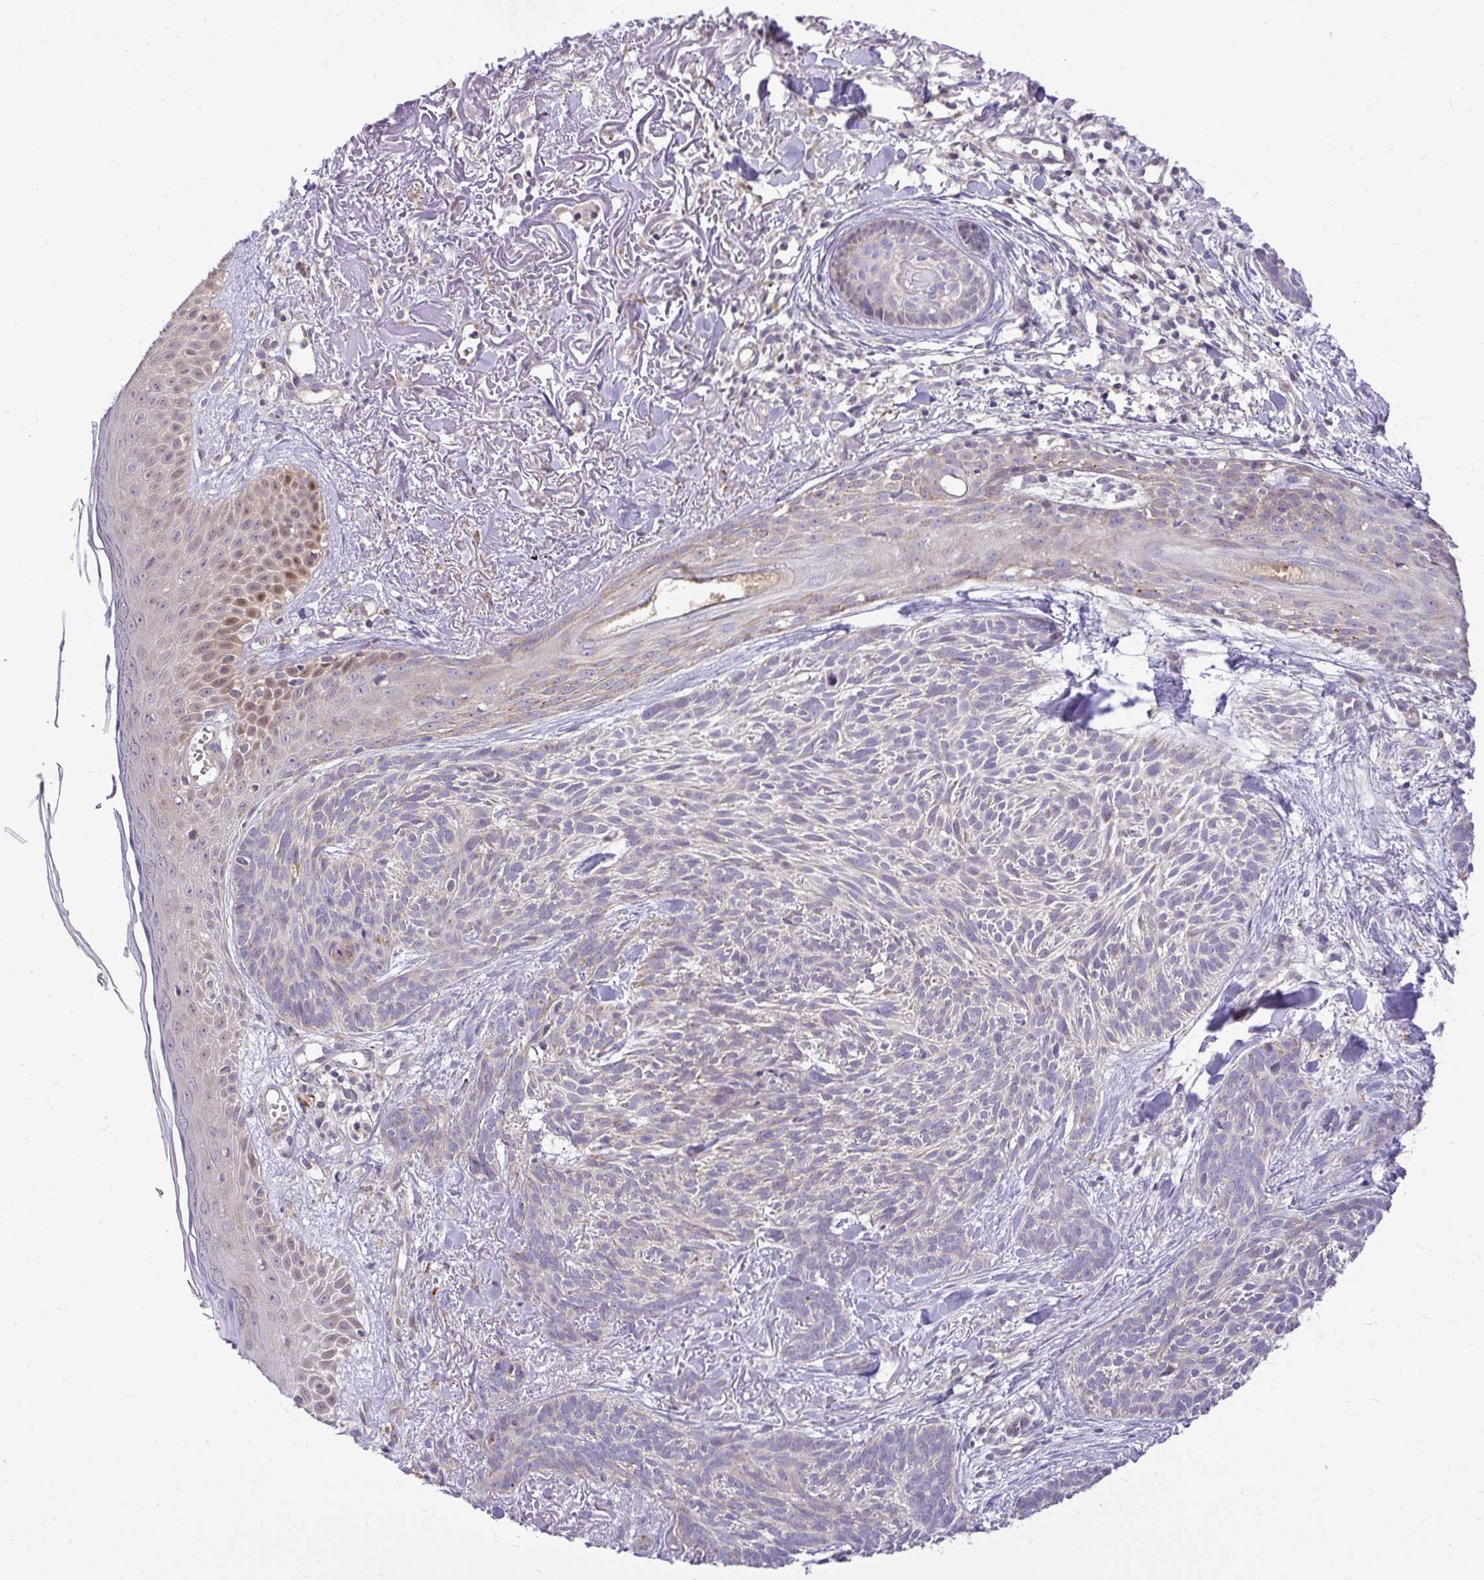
{"staining": {"intensity": "negative", "quantity": "none", "location": "none"}, "tissue": "skin cancer", "cell_type": "Tumor cells", "image_type": "cancer", "snomed": [{"axis": "morphology", "description": "Basal cell carcinoma"}, {"axis": "topography", "description": "Skin"}], "caption": "Immunohistochemistry (IHC) photomicrograph of neoplastic tissue: skin cancer stained with DAB (3,3'-diaminobenzidine) displays no significant protein positivity in tumor cells.", "gene": "PKN3", "patient": {"sex": "female", "age": 78}}